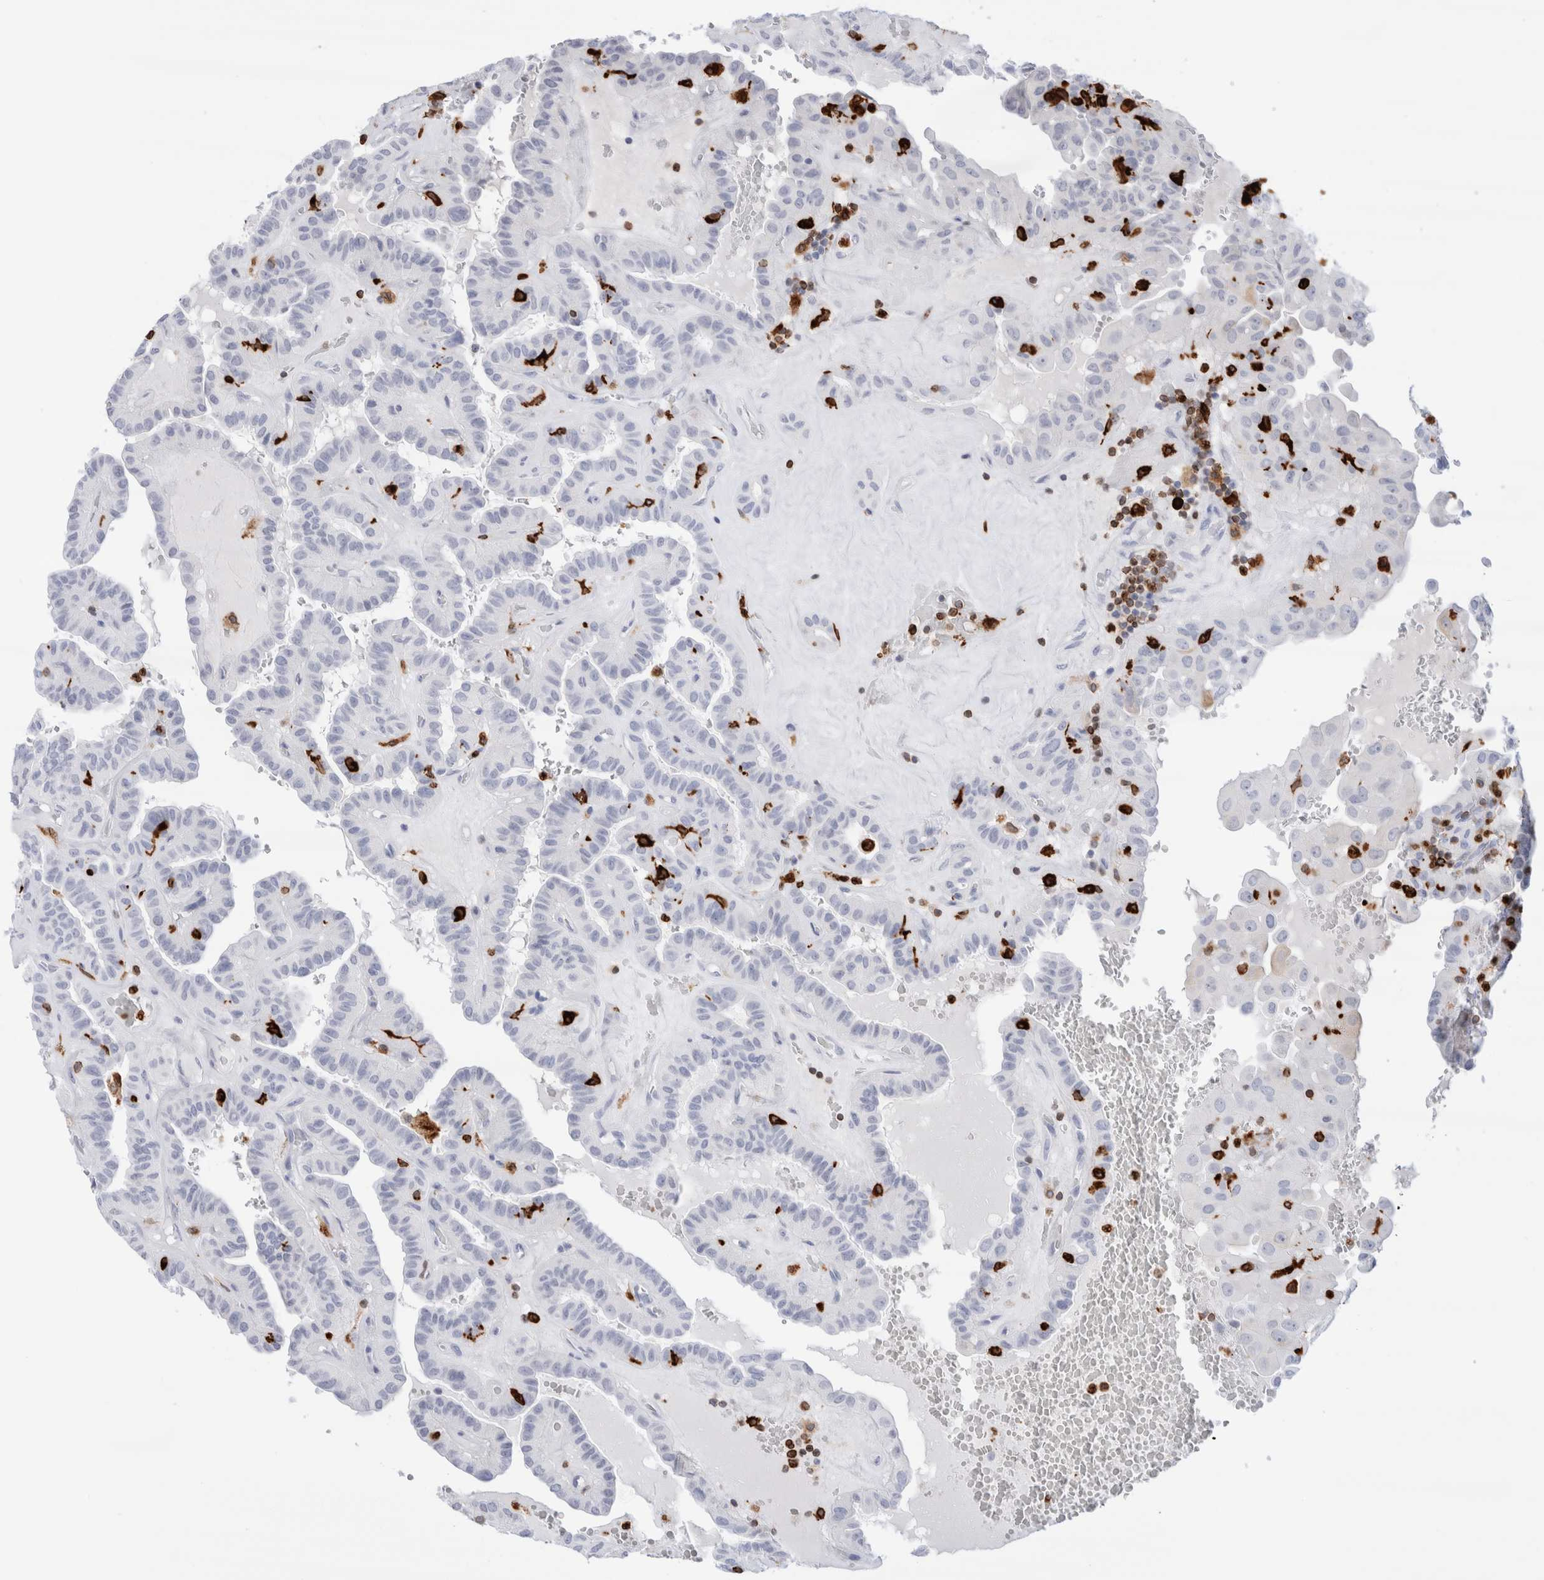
{"staining": {"intensity": "negative", "quantity": "none", "location": "none"}, "tissue": "thyroid cancer", "cell_type": "Tumor cells", "image_type": "cancer", "snomed": [{"axis": "morphology", "description": "Papillary adenocarcinoma, NOS"}, {"axis": "topography", "description": "Thyroid gland"}], "caption": "This image is of thyroid cancer (papillary adenocarcinoma) stained with immunohistochemistry (IHC) to label a protein in brown with the nuclei are counter-stained blue. There is no positivity in tumor cells. (Stains: DAB immunohistochemistry (IHC) with hematoxylin counter stain, Microscopy: brightfield microscopy at high magnification).", "gene": "ALOX5AP", "patient": {"sex": "male", "age": 77}}